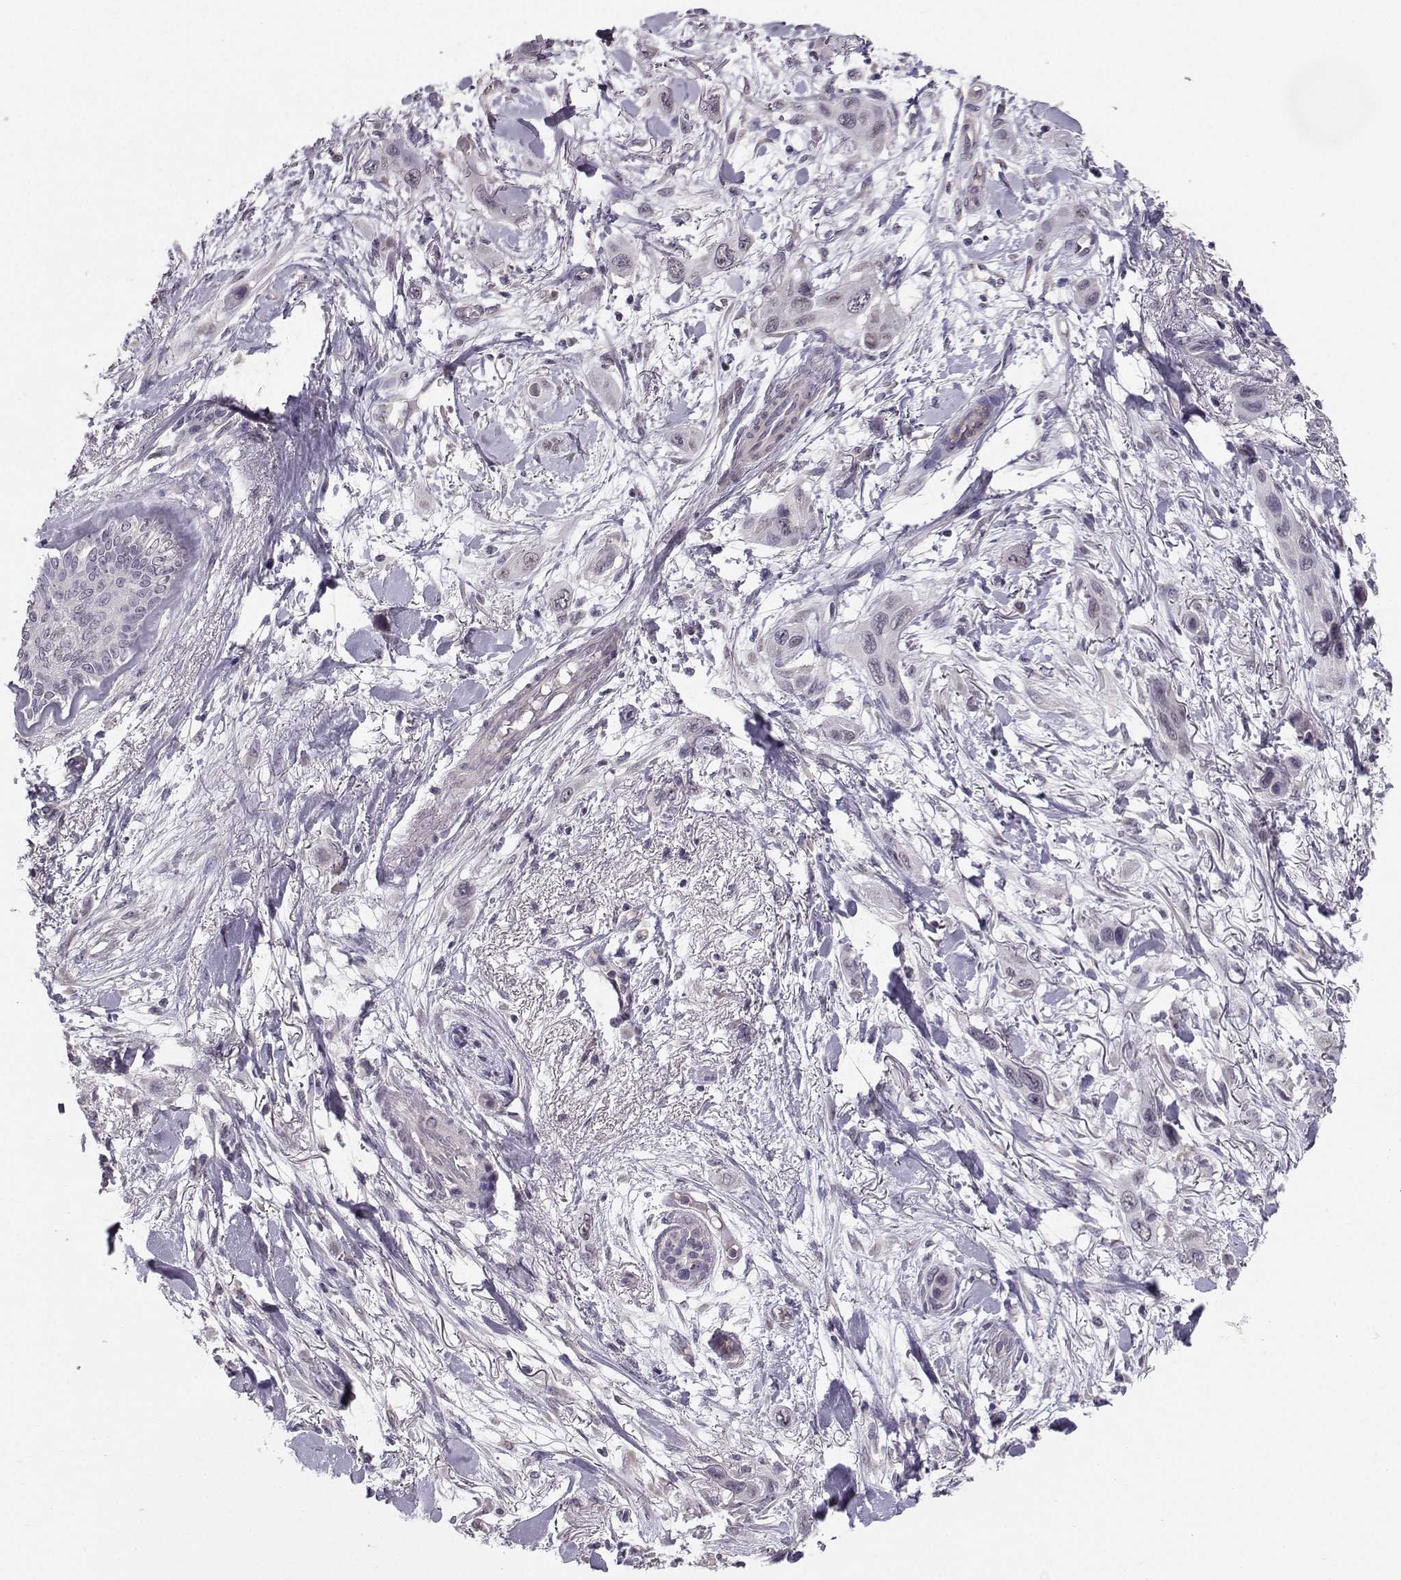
{"staining": {"intensity": "negative", "quantity": "none", "location": "none"}, "tissue": "skin cancer", "cell_type": "Tumor cells", "image_type": "cancer", "snomed": [{"axis": "morphology", "description": "Squamous cell carcinoma, NOS"}, {"axis": "topography", "description": "Skin"}], "caption": "This image is of skin cancer stained with IHC to label a protein in brown with the nuclei are counter-stained blue. There is no expression in tumor cells.", "gene": "TSPYL5", "patient": {"sex": "male", "age": 79}}